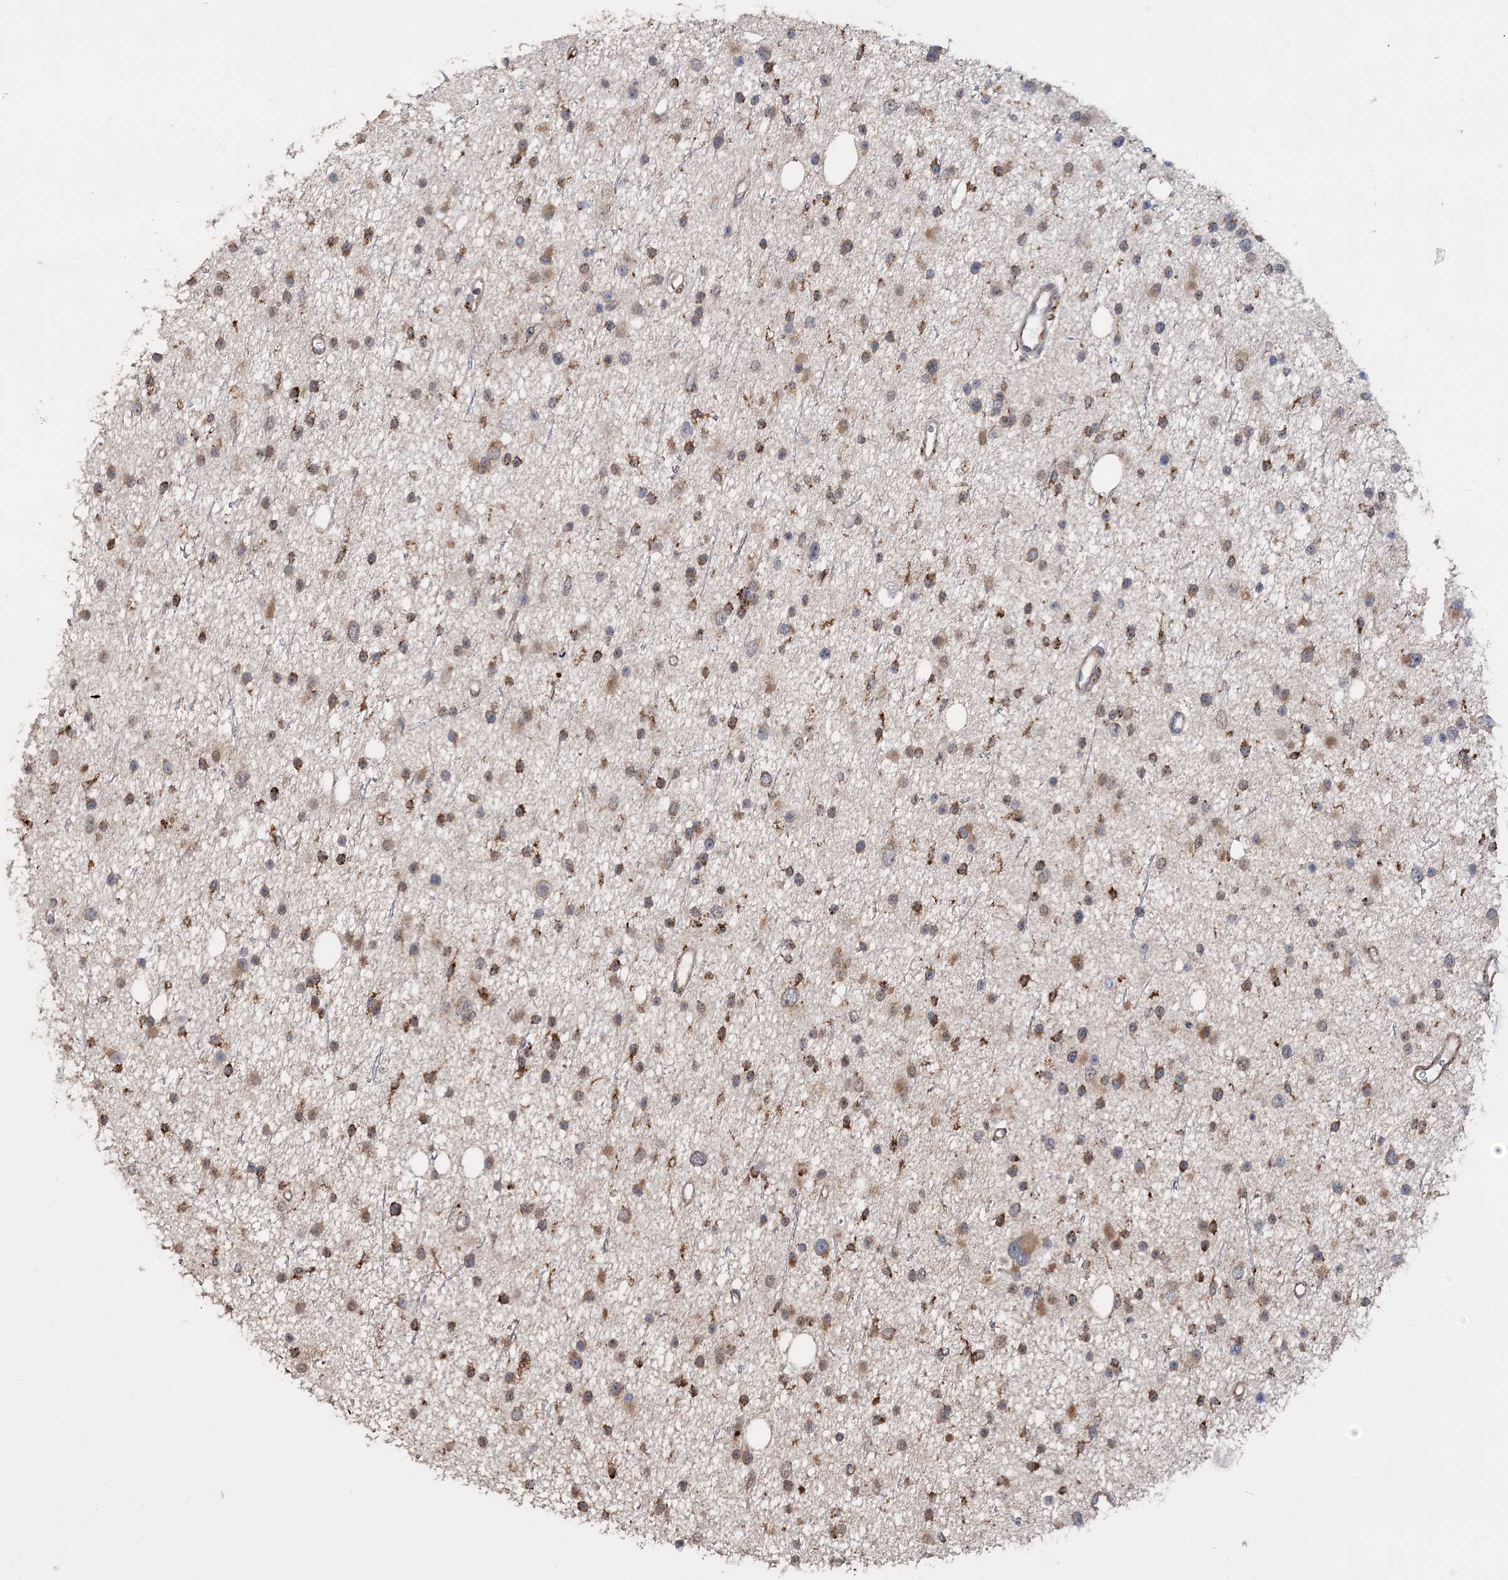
{"staining": {"intensity": "moderate", "quantity": ">75%", "location": "cytoplasmic/membranous"}, "tissue": "glioma", "cell_type": "Tumor cells", "image_type": "cancer", "snomed": [{"axis": "morphology", "description": "Glioma, malignant, Low grade"}, {"axis": "topography", "description": "Cerebral cortex"}], "caption": "IHC staining of glioma, which shows medium levels of moderate cytoplasmic/membranous expression in approximately >75% of tumor cells indicating moderate cytoplasmic/membranous protein staining. The staining was performed using DAB (brown) for protein detection and nuclei were counterstained in hematoxylin (blue).", "gene": "WDR12", "patient": {"sex": "female", "age": 39}}